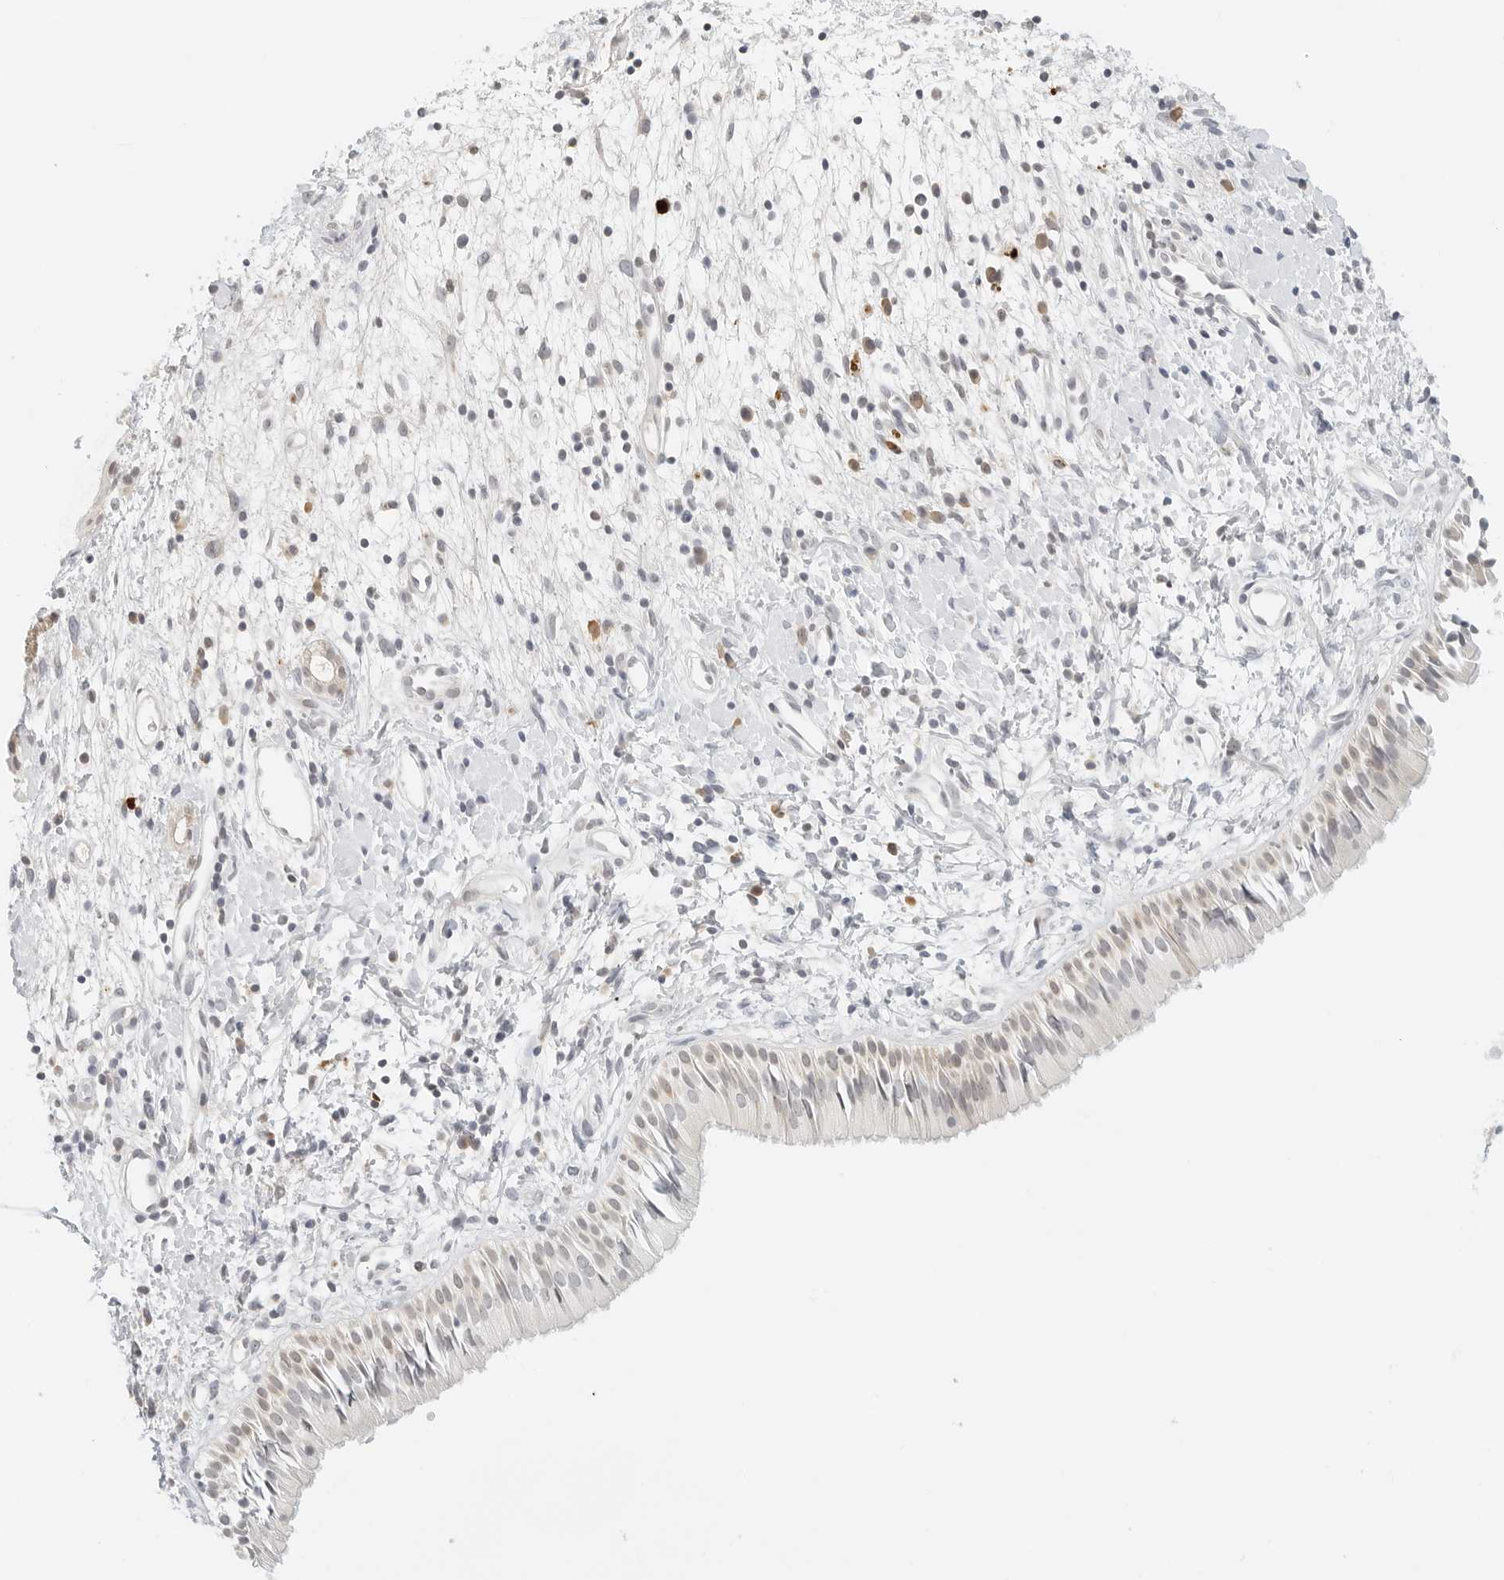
{"staining": {"intensity": "weak", "quantity": "25%-75%", "location": "nuclear"}, "tissue": "nasopharynx", "cell_type": "Respiratory epithelial cells", "image_type": "normal", "snomed": [{"axis": "morphology", "description": "Normal tissue, NOS"}, {"axis": "topography", "description": "Nasopharynx"}], "caption": "Immunohistochemistry (IHC) photomicrograph of benign human nasopharynx stained for a protein (brown), which shows low levels of weak nuclear positivity in approximately 25%-75% of respiratory epithelial cells.", "gene": "NEO1", "patient": {"sex": "male", "age": 22}}